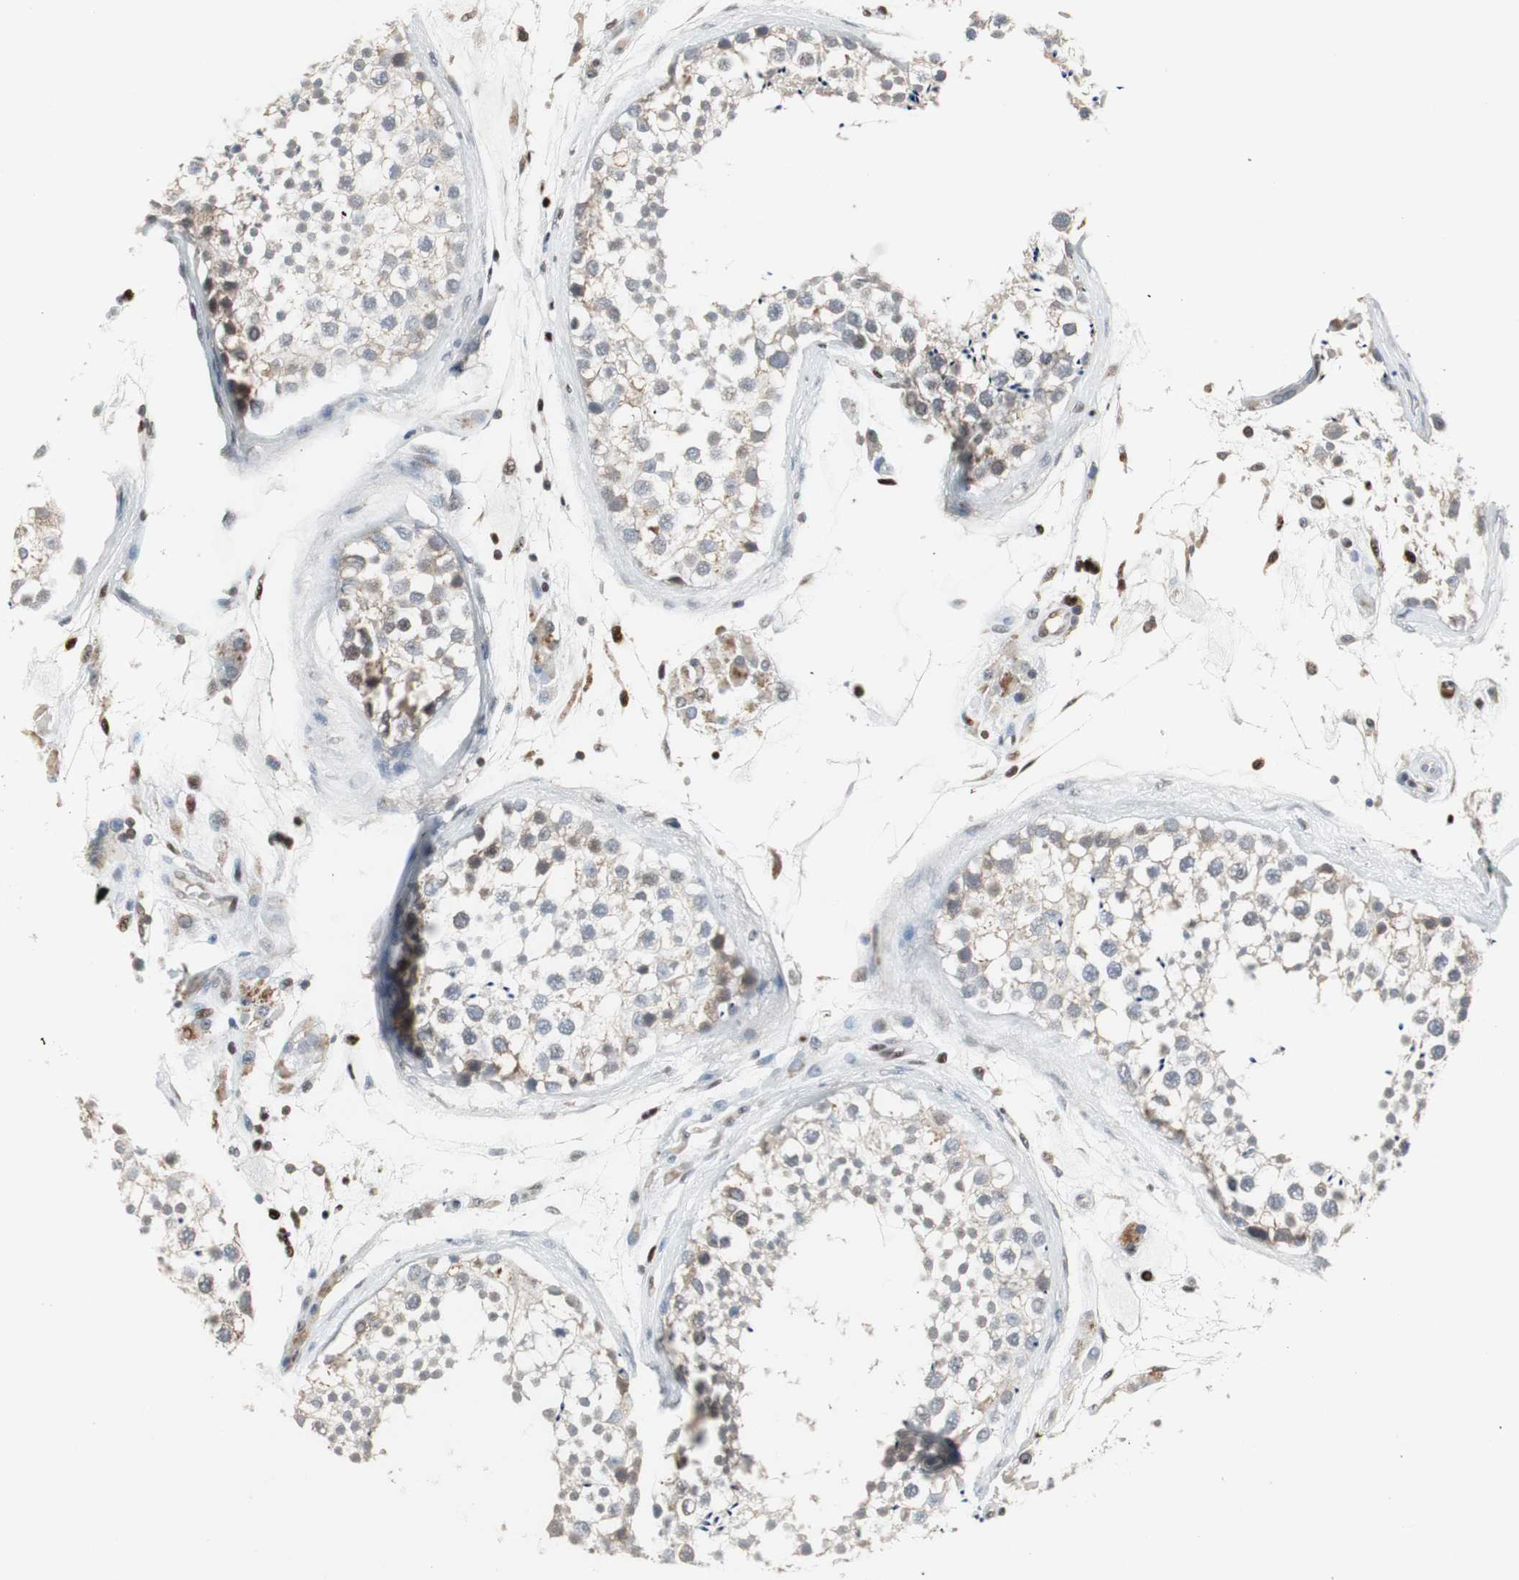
{"staining": {"intensity": "negative", "quantity": "none", "location": "none"}, "tissue": "testis", "cell_type": "Cells in seminiferous ducts", "image_type": "normal", "snomed": [{"axis": "morphology", "description": "Normal tissue, NOS"}, {"axis": "topography", "description": "Testis"}], "caption": "The immunohistochemistry (IHC) photomicrograph has no significant positivity in cells in seminiferous ducts of testis. The staining was performed using DAB (3,3'-diaminobenzidine) to visualize the protein expression in brown, while the nuclei were stained in blue with hematoxylin (Magnification: 20x).", "gene": "GRK2", "patient": {"sex": "male", "age": 46}}